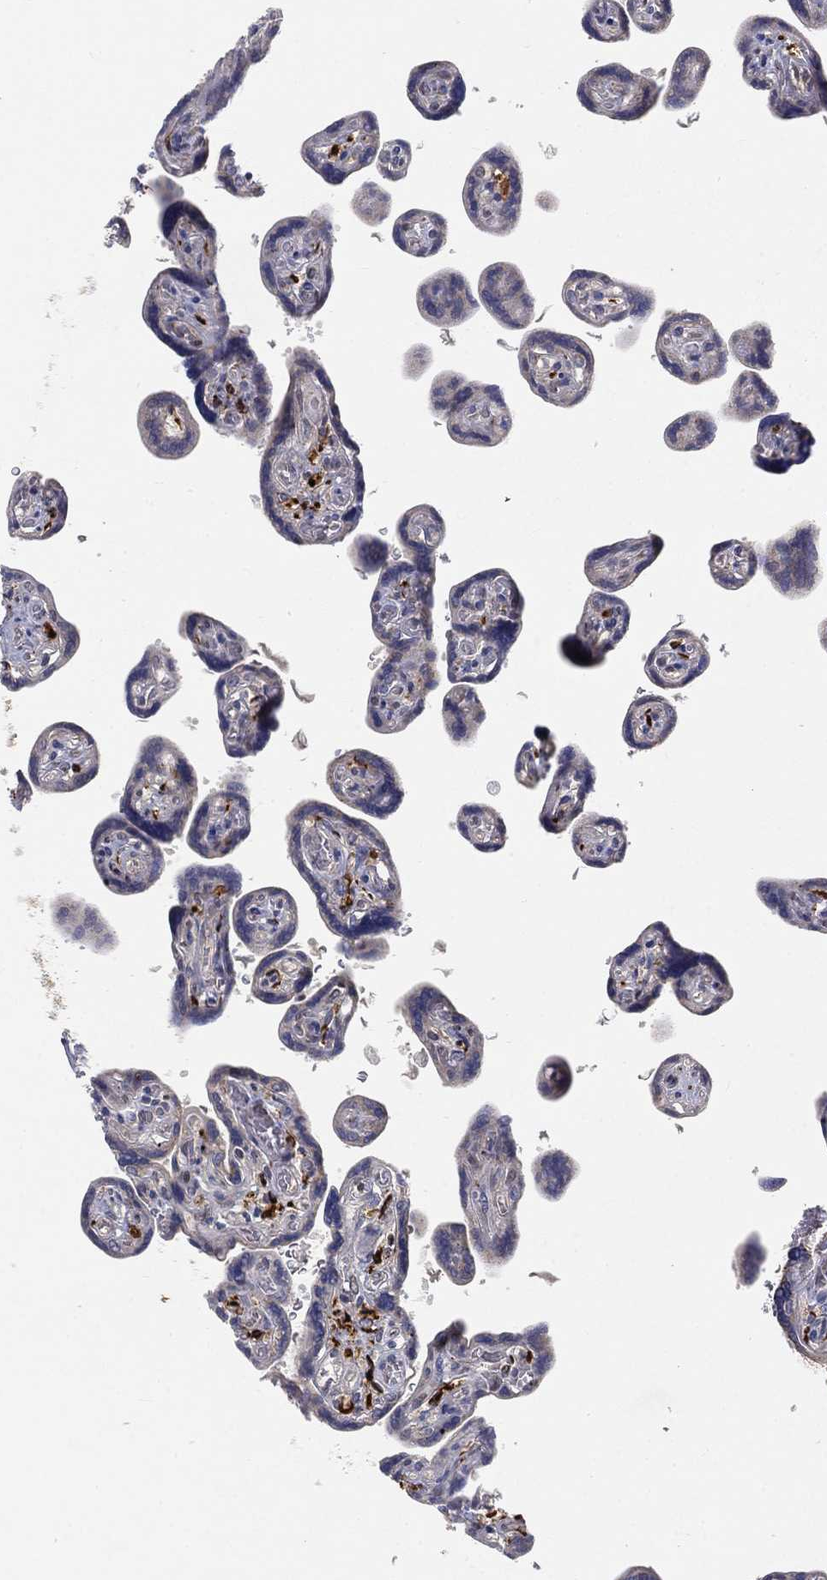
{"staining": {"intensity": "strong", "quantity": "<25%", "location": "cytoplasmic/membranous"}, "tissue": "placenta", "cell_type": "Decidual cells", "image_type": "normal", "snomed": [{"axis": "morphology", "description": "Normal tissue, NOS"}, {"axis": "topography", "description": "Placenta"}], "caption": "Brown immunohistochemical staining in unremarkable human placenta shows strong cytoplasmic/membranous positivity in approximately <25% of decidual cells.", "gene": "CTSL", "patient": {"sex": "female", "age": 32}}